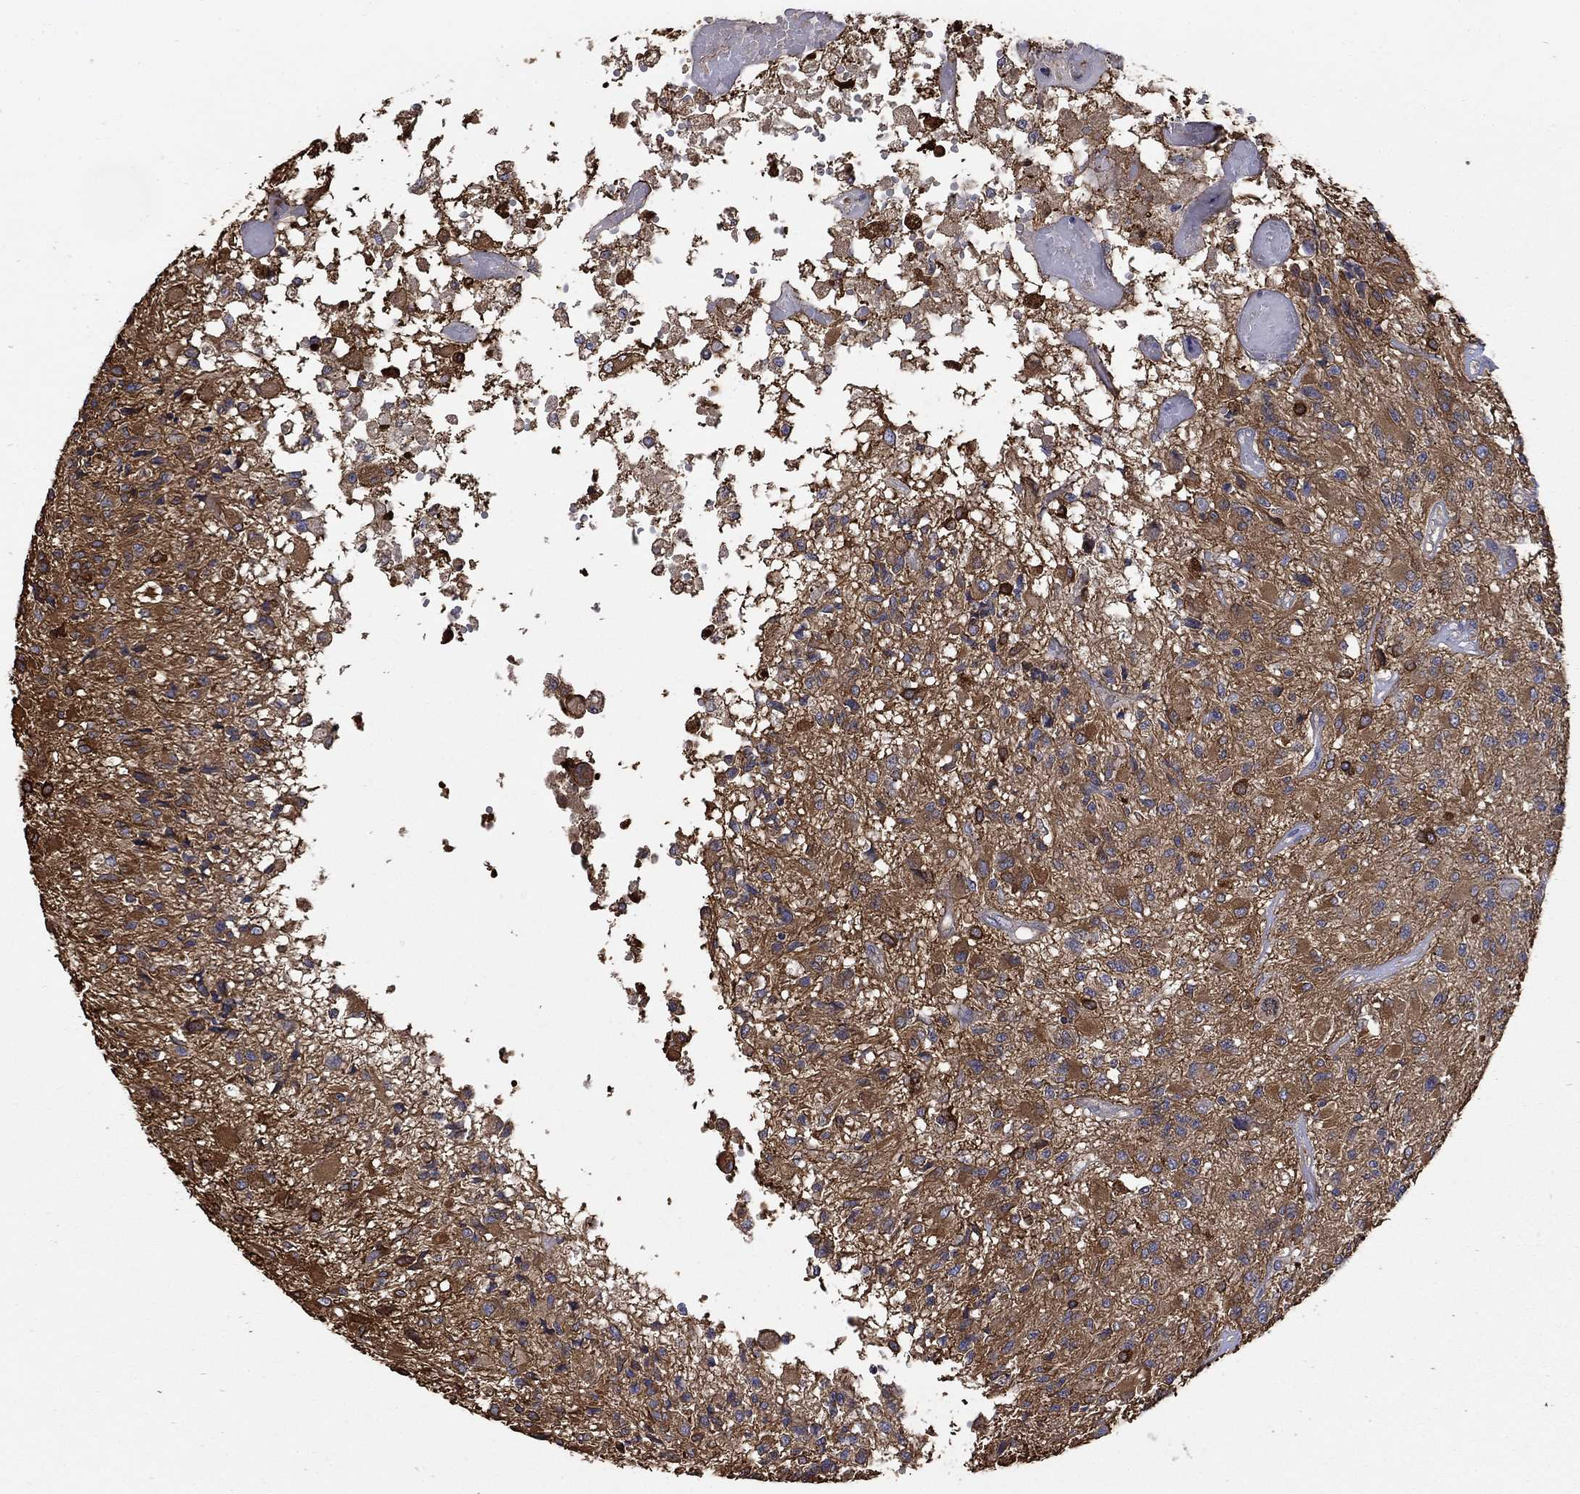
{"staining": {"intensity": "strong", "quantity": "<25%", "location": "cytoplasmic/membranous"}, "tissue": "glioma", "cell_type": "Tumor cells", "image_type": "cancer", "snomed": [{"axis": "morphology", "description": "Glioma, malignant, High grade"}, {"axis": "topography", "description": "Brain"}], "caption": "High-magnification brightfield microscopy of malignant high-grade glioma stained with DAB (brown) and counterstained with hematoxylin (blue). tumor cells exhibit strong cytoplasmic/membranous expression is appreciated in about<25% of cells.", "gene": "DPYSL2", "patient": {"sex": "female", "age": 63}}